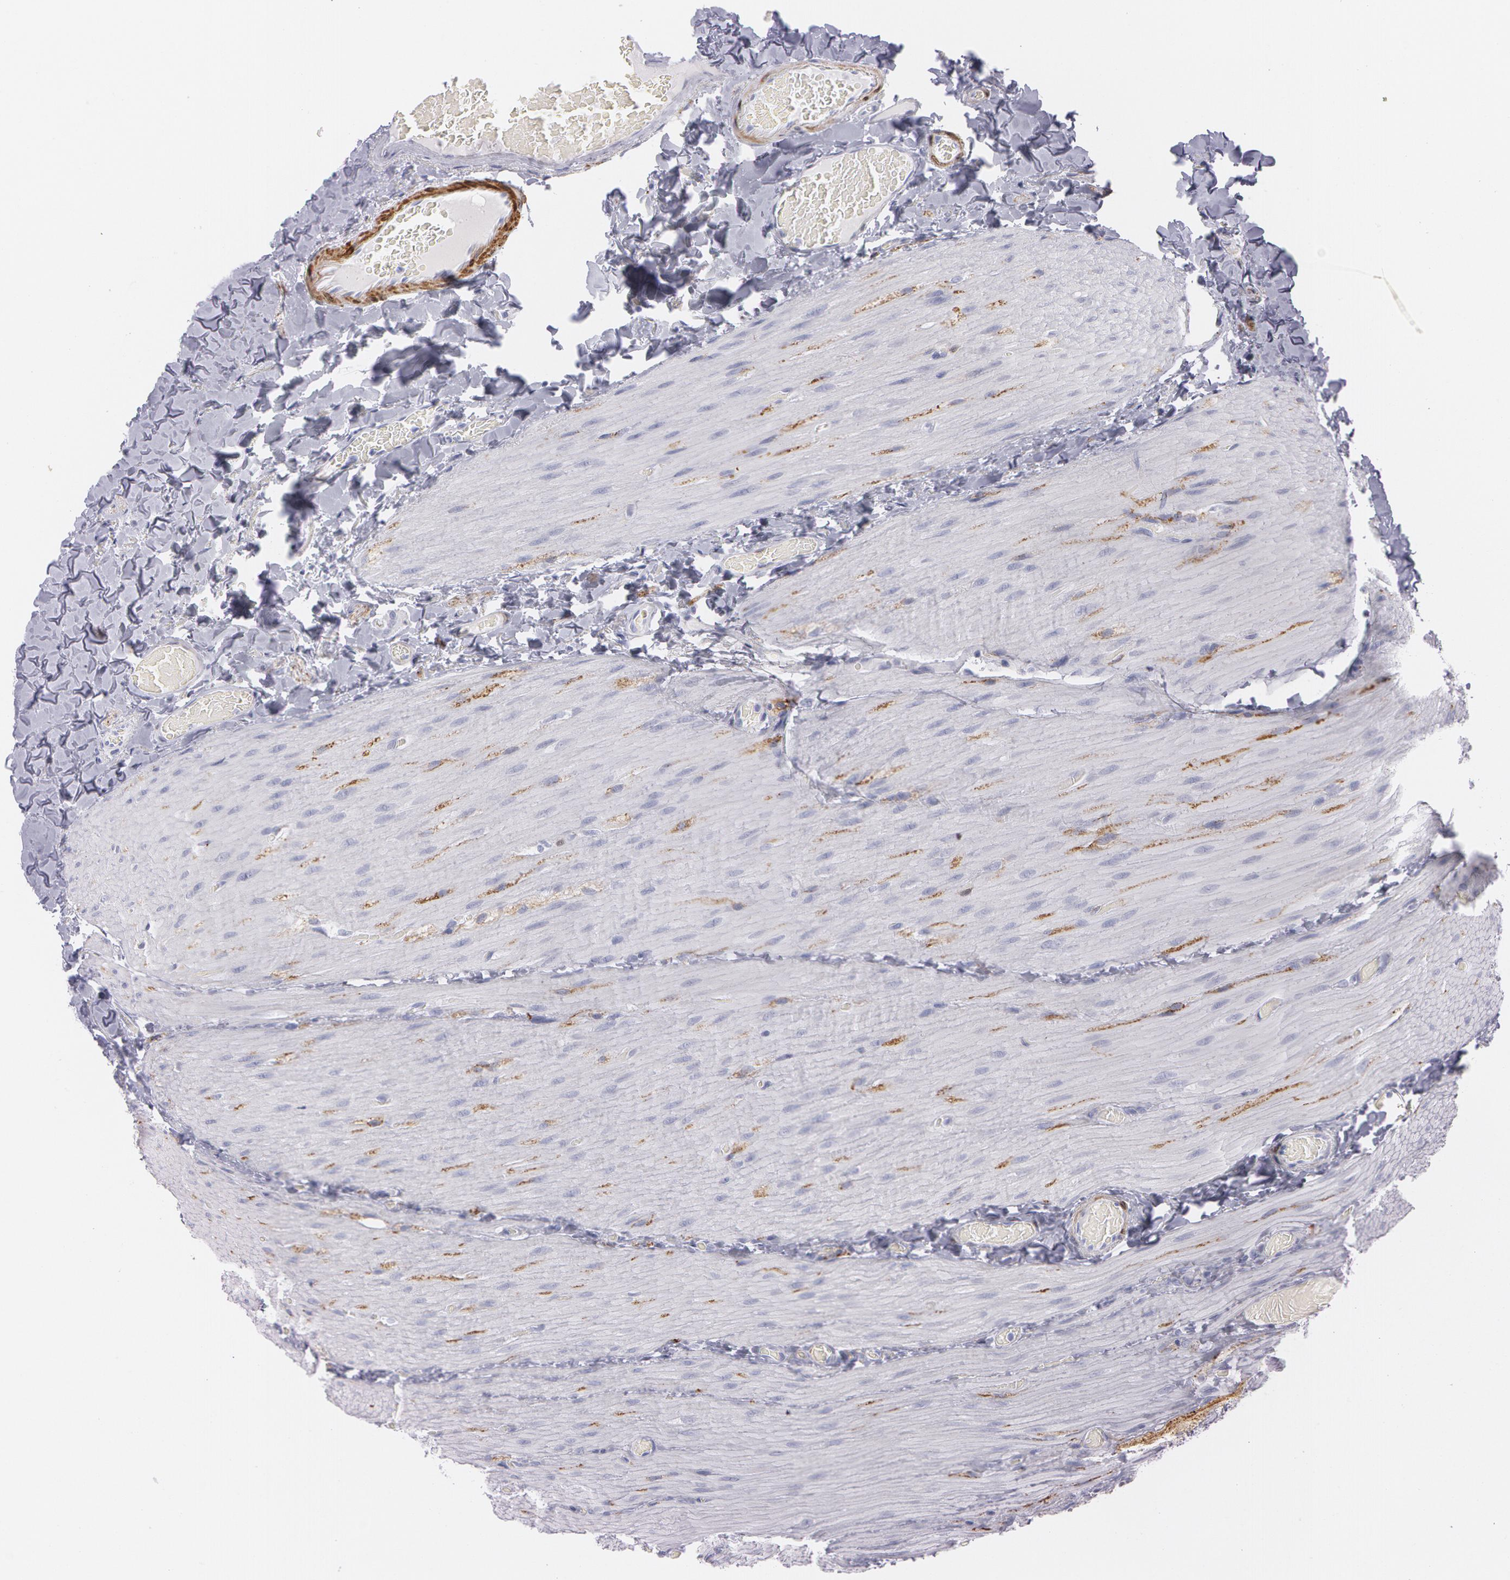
{"staining": {"intensity": "negative", "quantity": "none", "location": "none"}, "tissue": "duodenum", "cell_type": "Glandular cells", "image_type": "normal", "snomed": [{"axis": "morphology", "description": "Normal tissue, NOS"}, {"axis": "topography", "description": "Duodenum"}], "caption": "High power microscopy micrograph of an immunohistochemistry (IHC) image of benign duodenum, revealing no significant positivity in glandular cells. (Stains: DAB (3,3'-diaminobenzidine) immunohistochemistry (IHC) with hematoxylin counter stain, Microscopy: brightfield microscopy at high magnification).", "gene": "SNCG", "patient": {"sex": "male", "age": 66}}